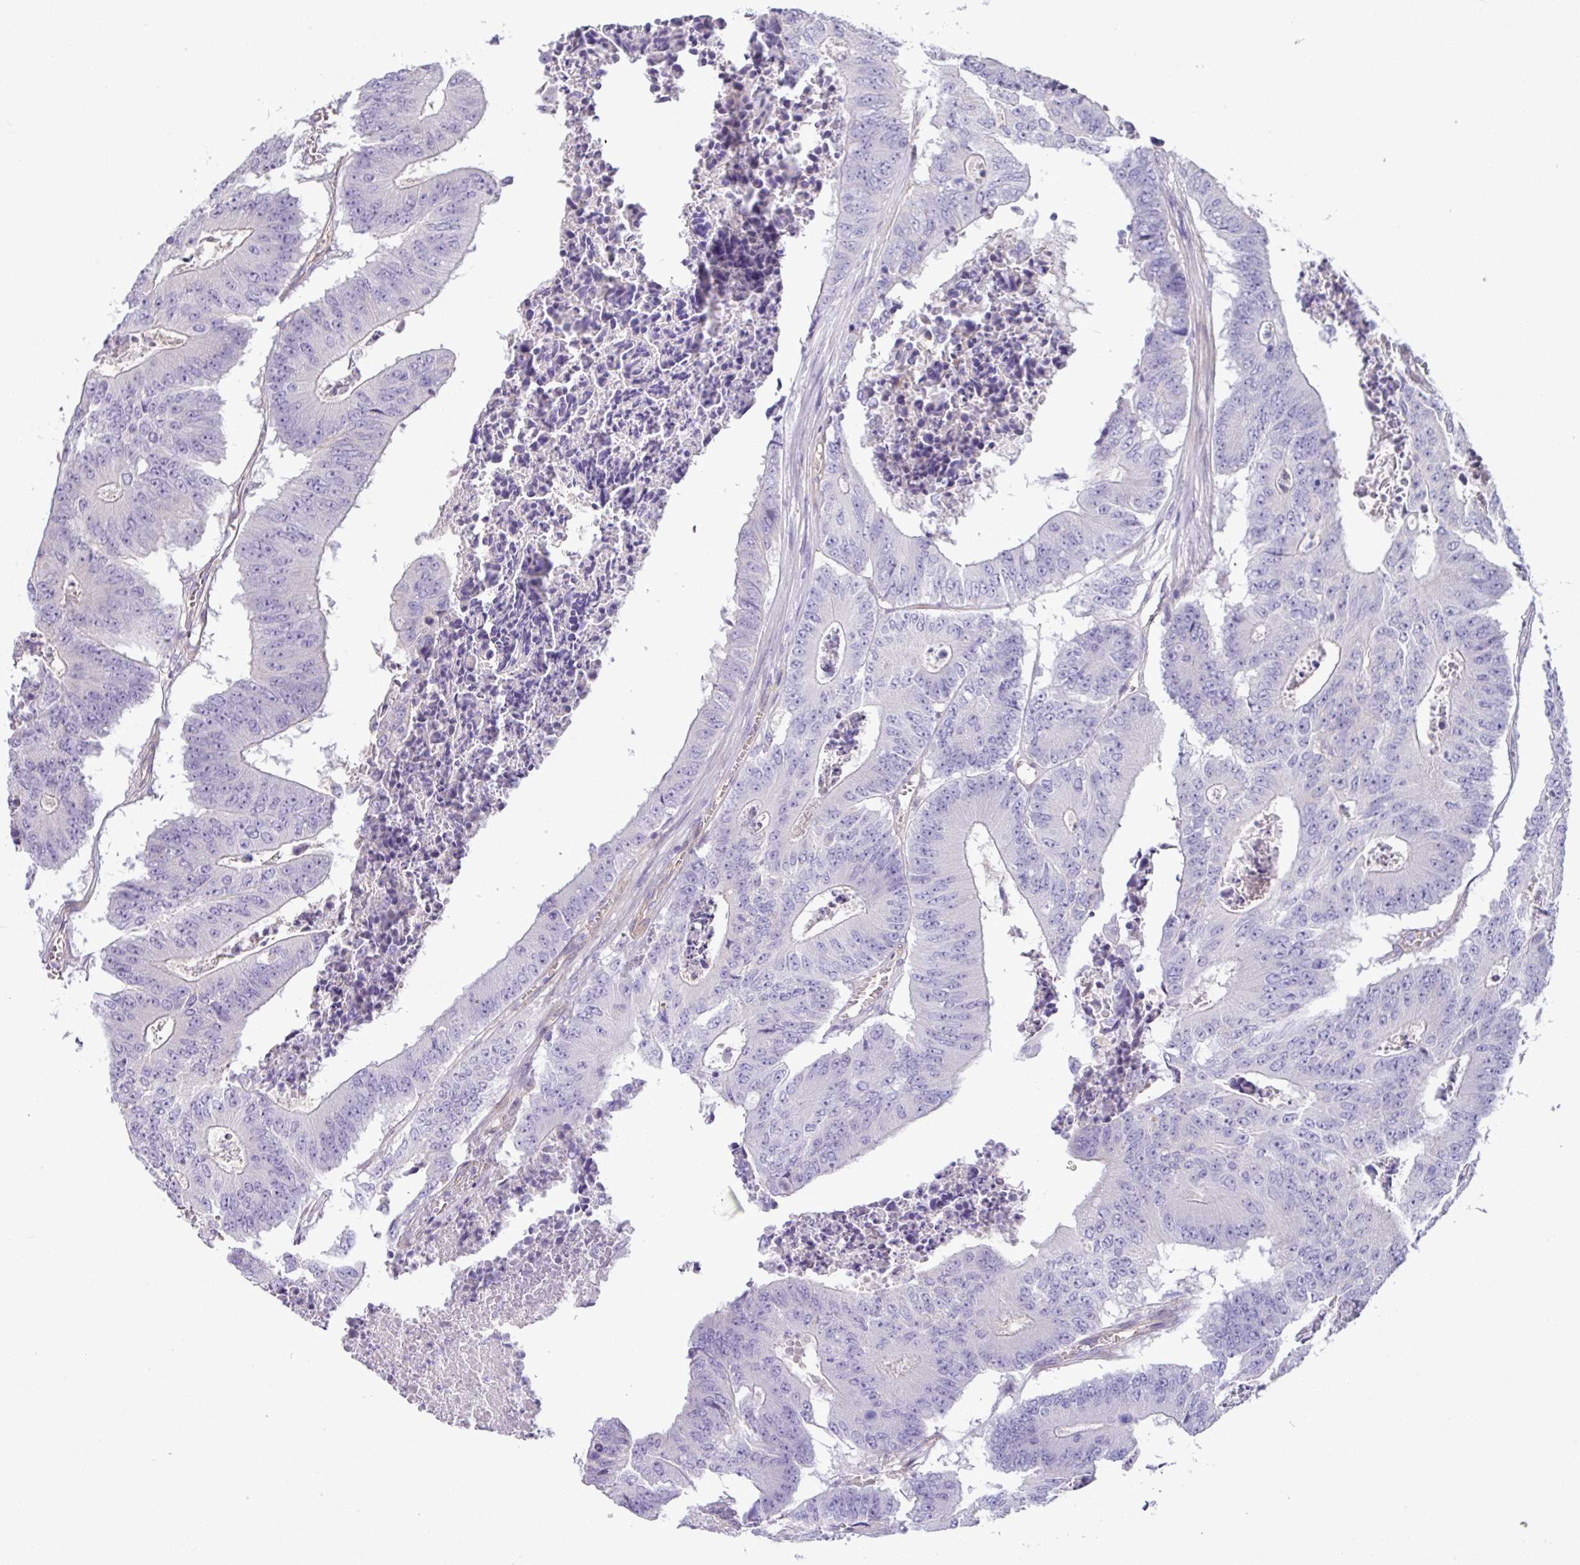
{"staining": {"intensity": "negative", "quantity": "none", "location": "none"}, "tissue": "colorectal cancer", "cell_type": "Tumor cells", "image_type": "cancer", "snomed": [{"axis": "morphology", "description": "Adenocarcinoma, NOS"}, {"axis": "topography", "description": "Colon"}], "caption": "A photomicrograph of colorectal cancer (adenocarcinoma) stained for a protein shows no brown staining in tumor cells.", "gene": "KIRREL3", "patient": {"sex": "male", "age": 87}}